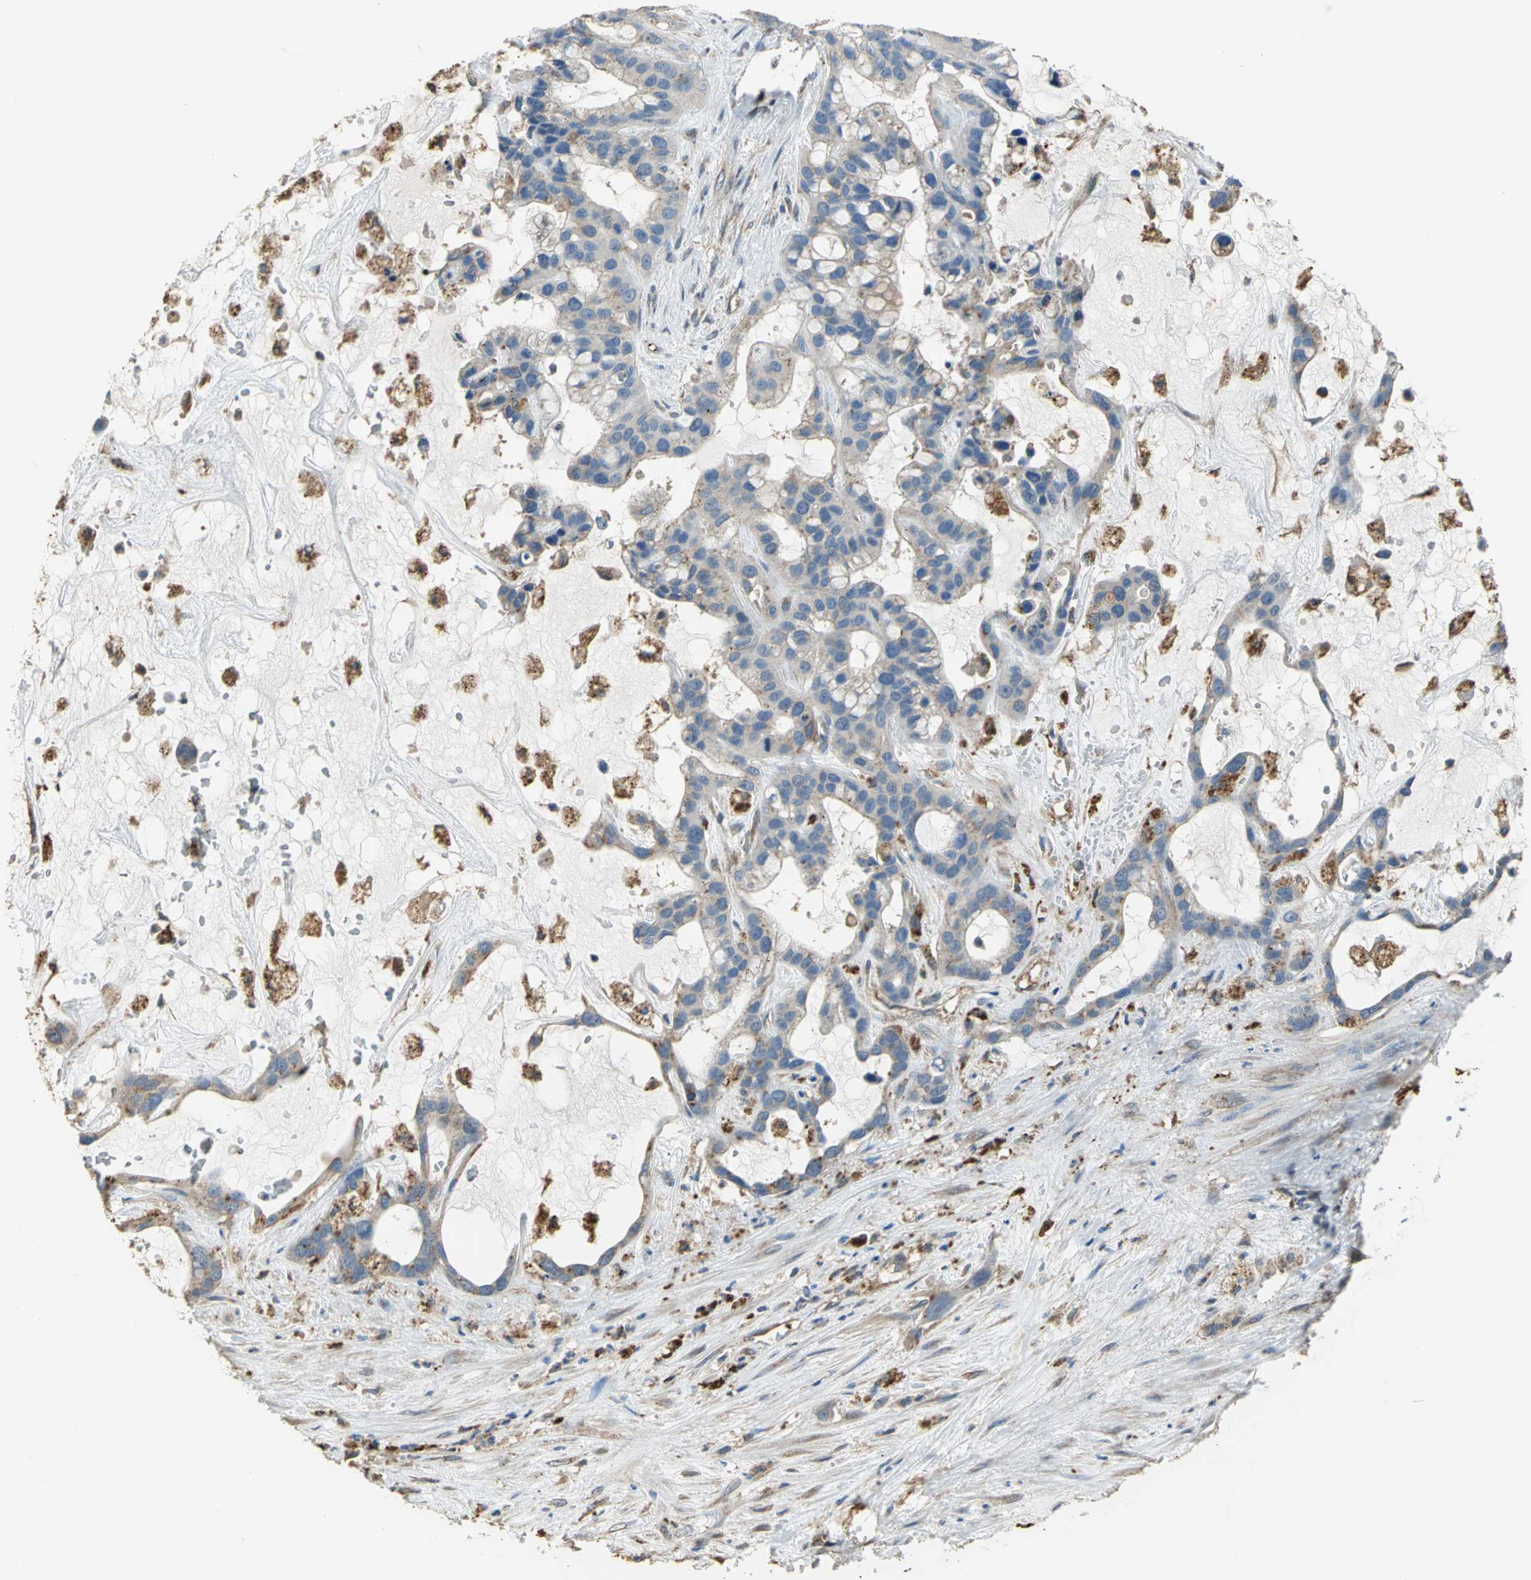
{"staining": {"intensity": "weak", "quantity": "25%-75%", "location": "cytoplasmic/membranous"}, "tissue": "liver cancer", "cell_type": "Tumor cells", "image_type": "cancer", "snomed": [{"axis": "morphology", "description": "Cholangiocarcinoma"}, {"axis": "topography", "description": "Liver"}], "caption": "The immunohistochemical stain shows weak cytoplasmic/membranous staining in tumor cells of liver cancer tissue.", "gene": "DIAPH2", "patient": {"sex": "female", "age": 65}}